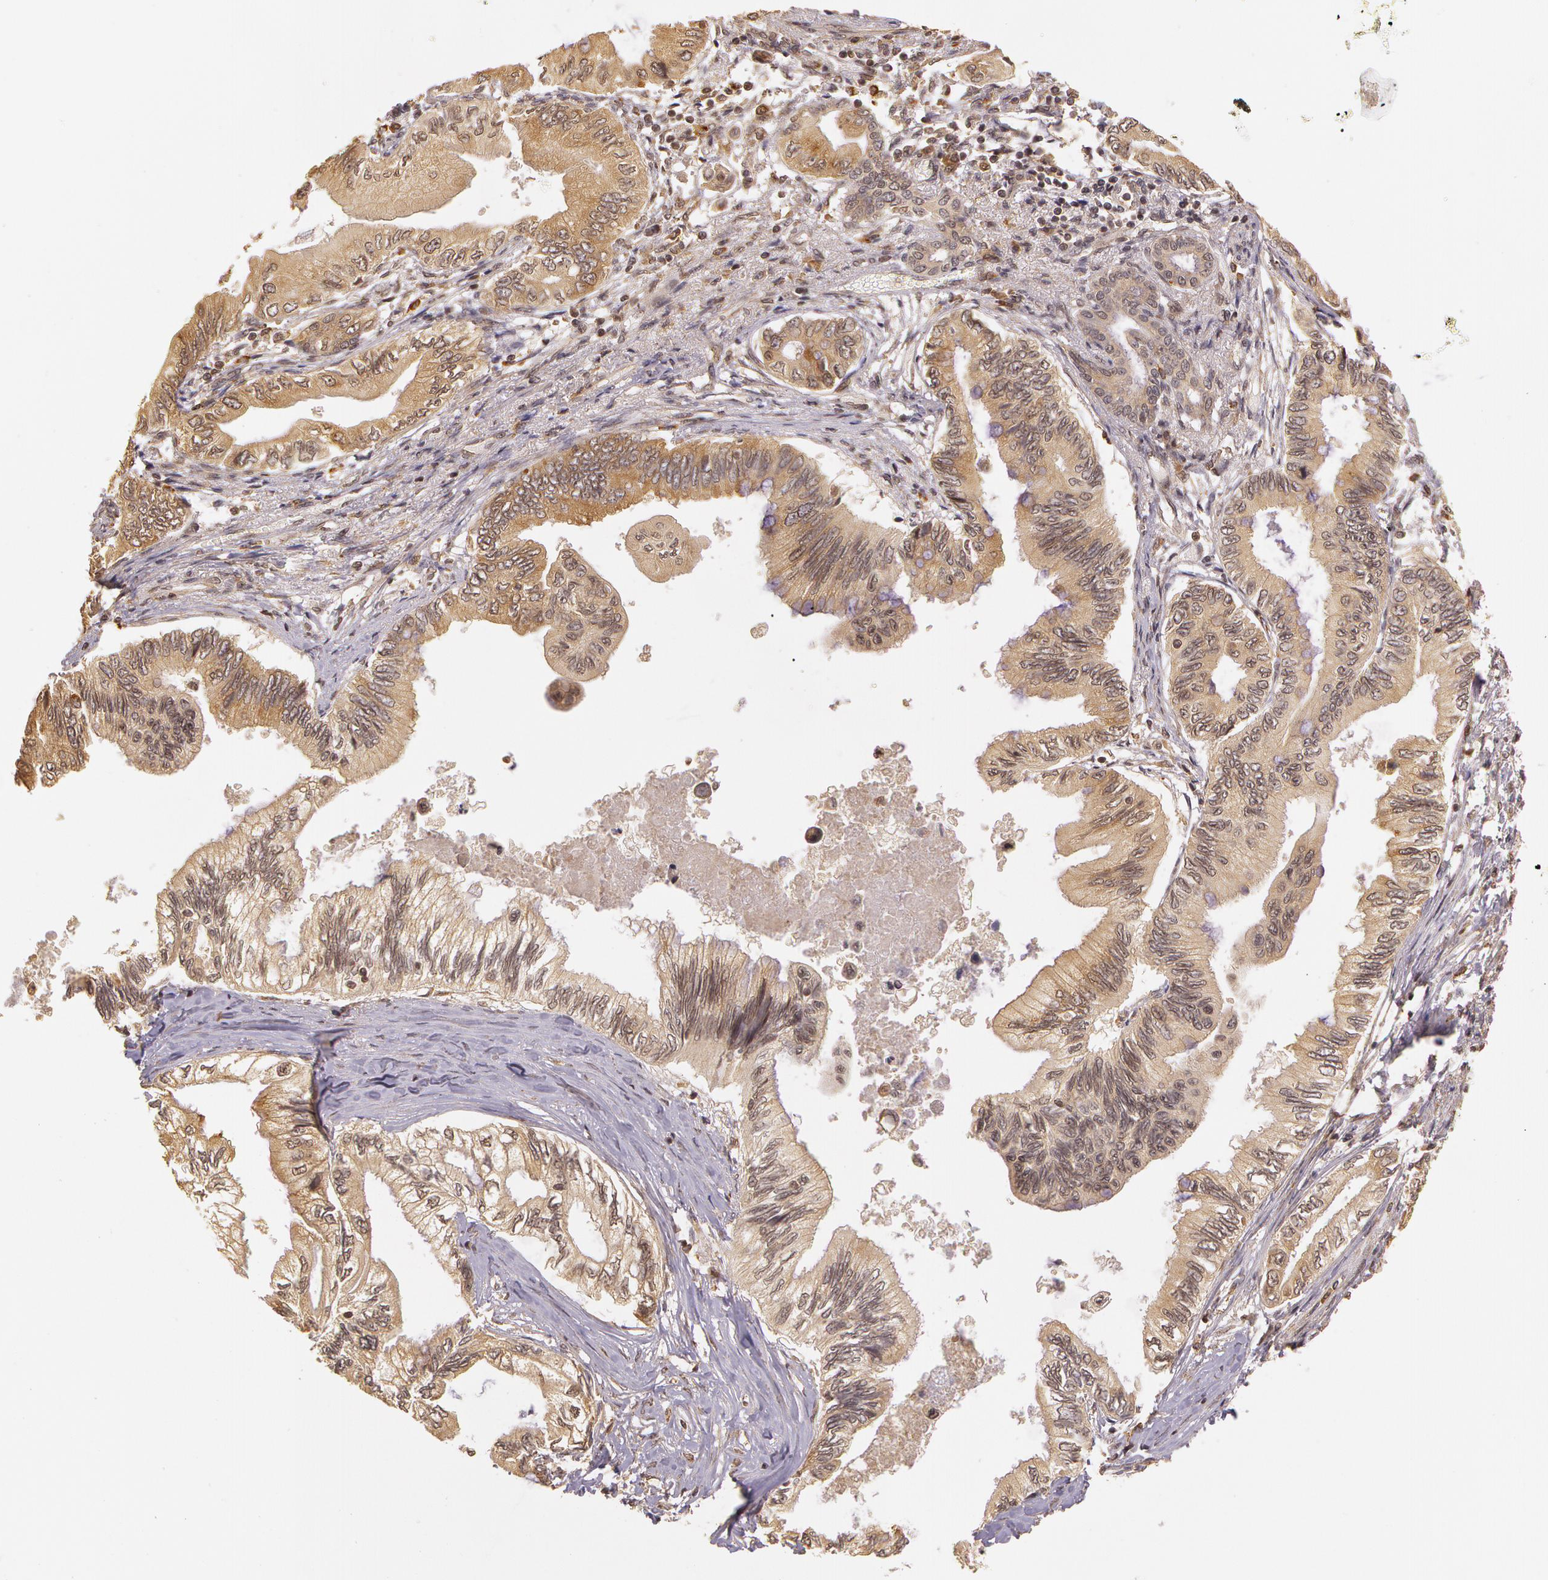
{"staining": {"intensity": "moderate", "quantity": ">75%", "location": "cytoplasmic/membranous"}, "tissue": "pancreatic cancer", "cell_type": "Tumor cells", "image_type": "cancer", "snomed": [{"axis": "morphology", "description": "Adenocarcinoma, NOS"}, {"axis": "topography", "description": "Pancreas"}], "caption": "Immunohistochemistry micrograph of neoplastic tissue: pancreatic cancer stained using immunohistochemistry (IHC) exhibits medium levels of moderate protein expression localized specifically in the cytoplasmic/membranous of tumor cells, appearing as a cytoplasmic/membranous brown color.", "gene": "ASCC2", "patient": {"sex": "female", "age": 66}}